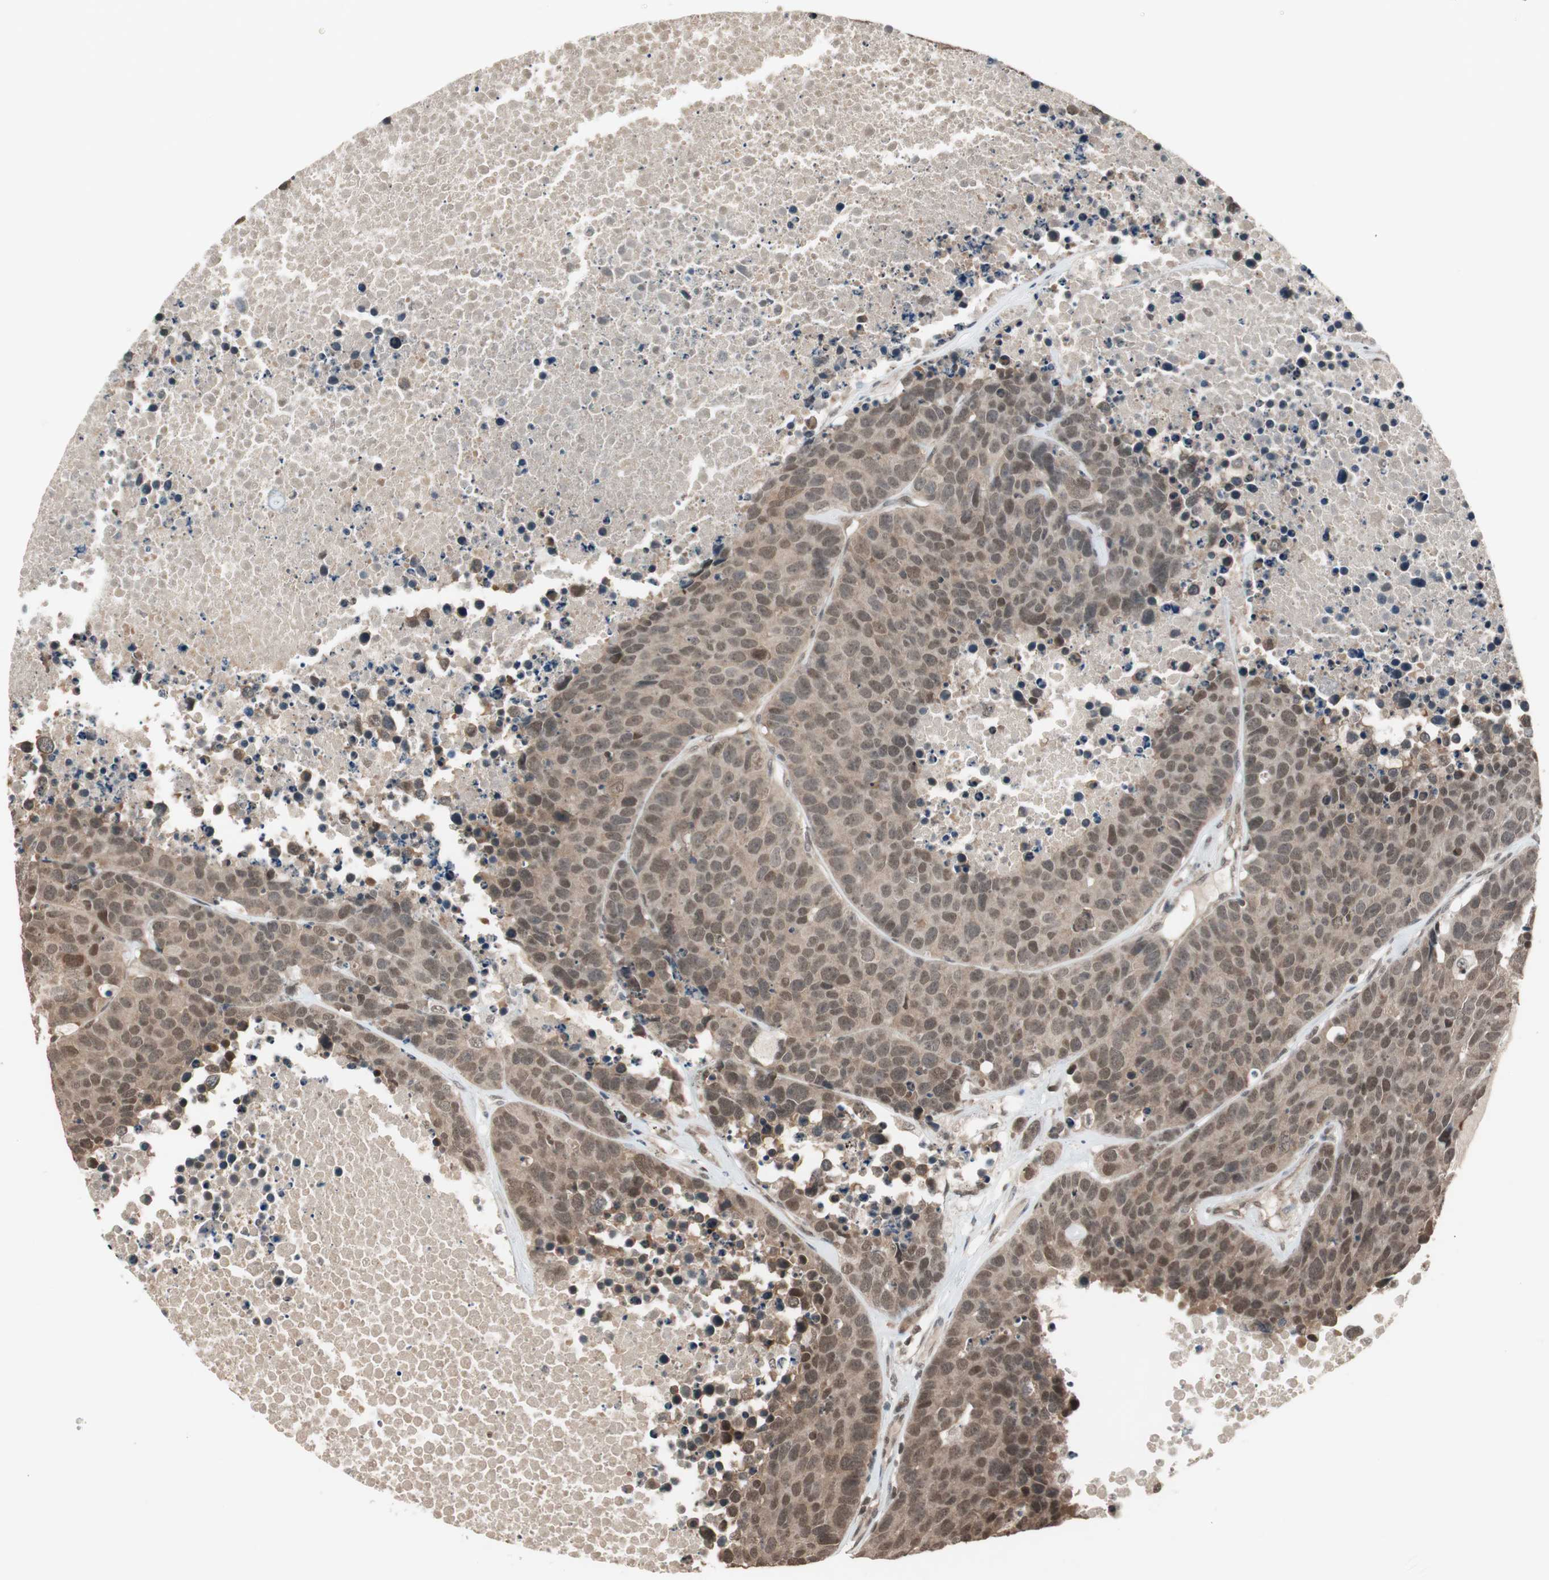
{"staining": {"intensity": "weak", "quantity": ">75%", "location": "cytoplasmic/membranous,nuclear"}, "tissue": "carcinoid", "cell_type": "Tumor cells", "image_type": "cancer", "snomed": [{"axis": "morphology", "description": "Carcinoid, malignant, NOS"}, {"axis": "topography", "description": "Lung"}], "caption": "Weak cytoplasmic/membranous and nuclear protein positivity is present in approximately >75% of tumor cells in carcinoid.", "gene": "DRAP1", "patient": {"sex": "male", "age": 60}}